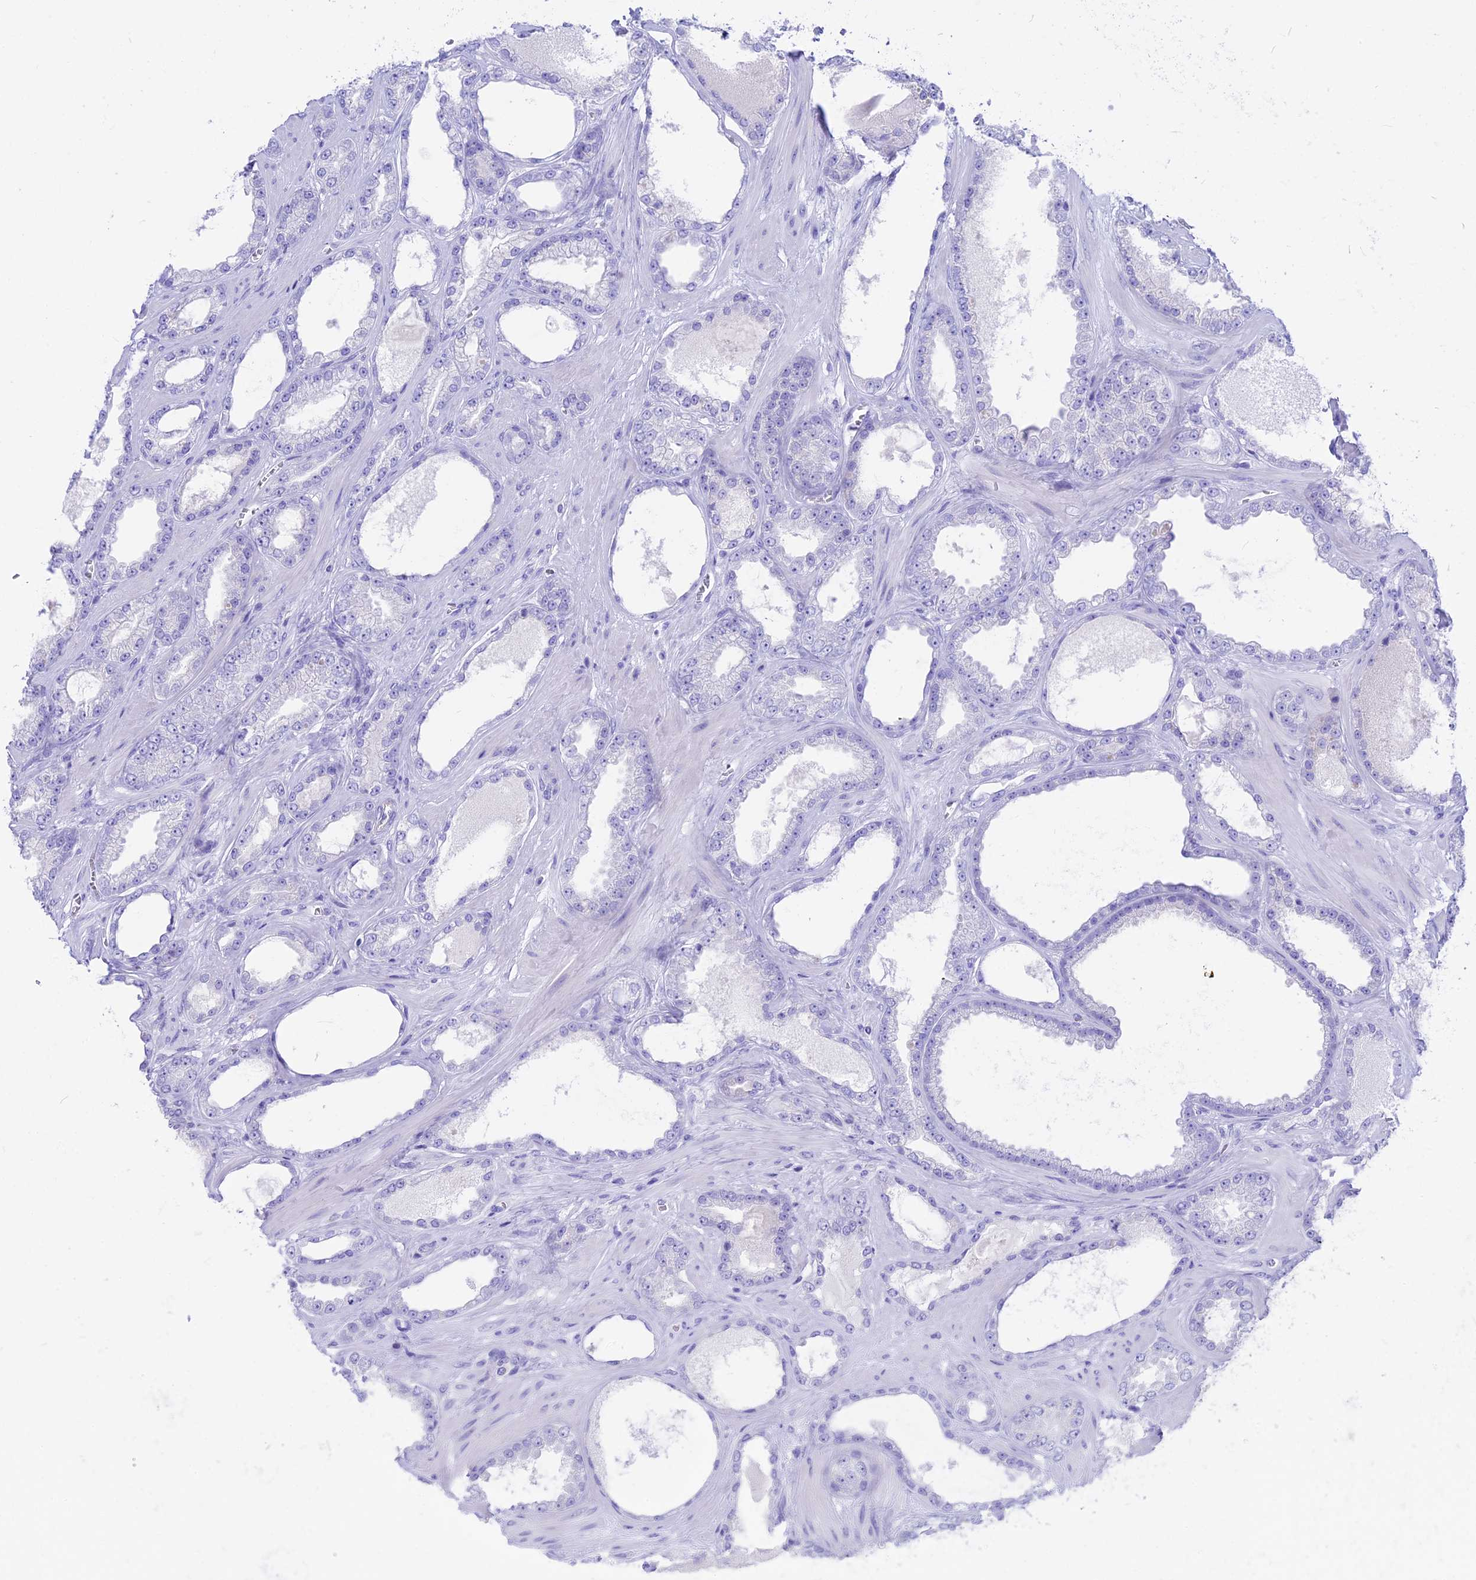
{"staining": {"intensity": "negative", "quantity": "none", "location": "none"}, "tissue": "prostate cancer", "cell_type": "Tumor cells", "image_type": "cancer", "snomed": [{"axis": "morphology", "description": "Adenocarcinoma, Low grade"}, {"axis": "topography", "description": "Prostate"}], "caption": "Immunohistochemical staining of prostate cancer (adenocarcinoma (low-grade)) shows no significant positivity in tumor cells.", "gene": "GNGT2", "patient": {"sex": "male", "age": 57}}